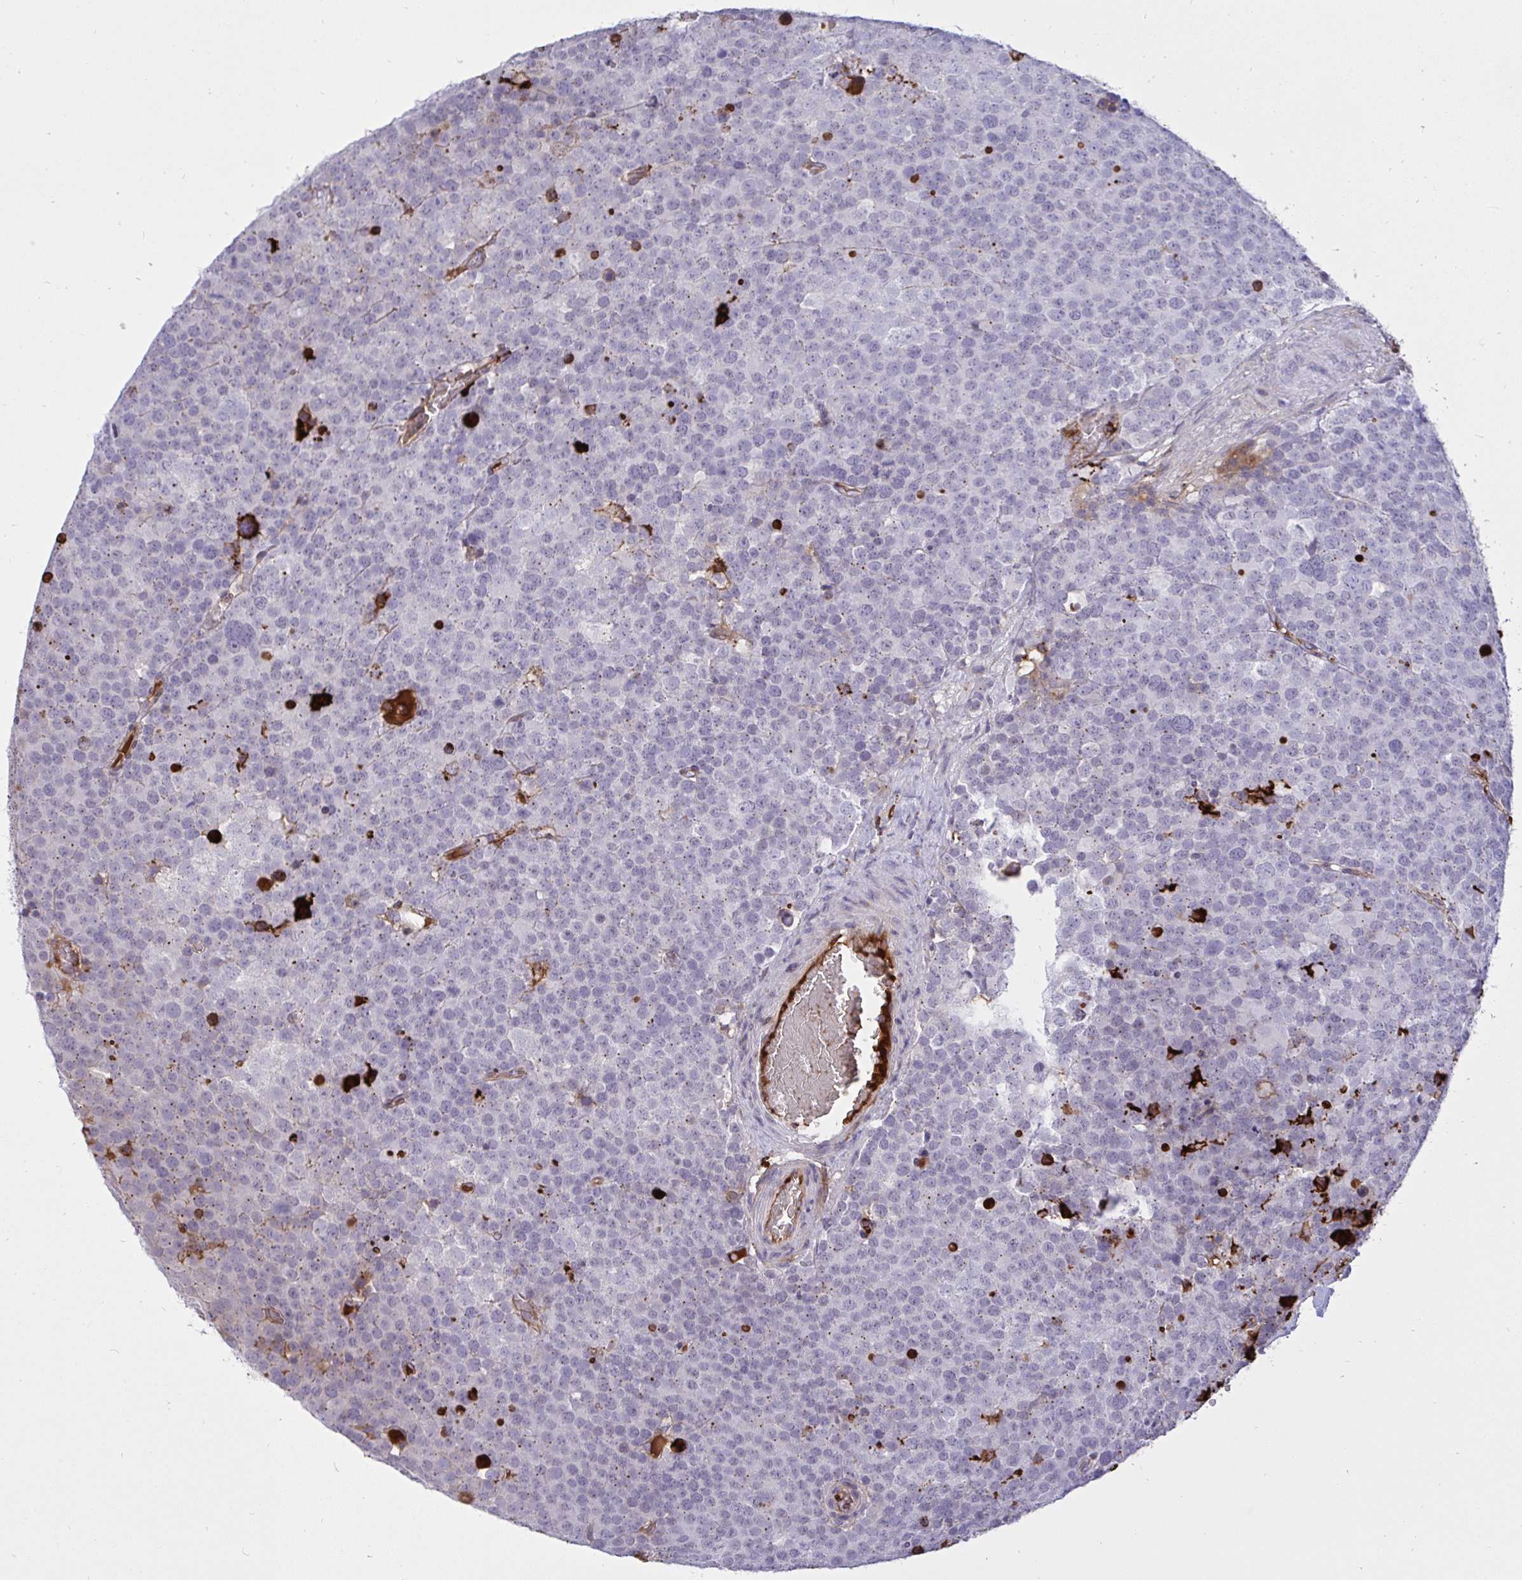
{"staining": {"intensity": "negative", "quantity": "none", "location": "none"}, "tissue": "testis cancer", "cell_type": "Tumor cells", "image_type": "cancer", "snomed": [{"axis": "morphology", "description": "Seminoma, NOS"}, {"axis": "topography", "description": "Testis"}], "caption": "Immunohistochemical staining of testis seminoma reveals no significant expression in tumor cells.", "gene": "F2", "patient": {"sex": "male", "age": 71}}